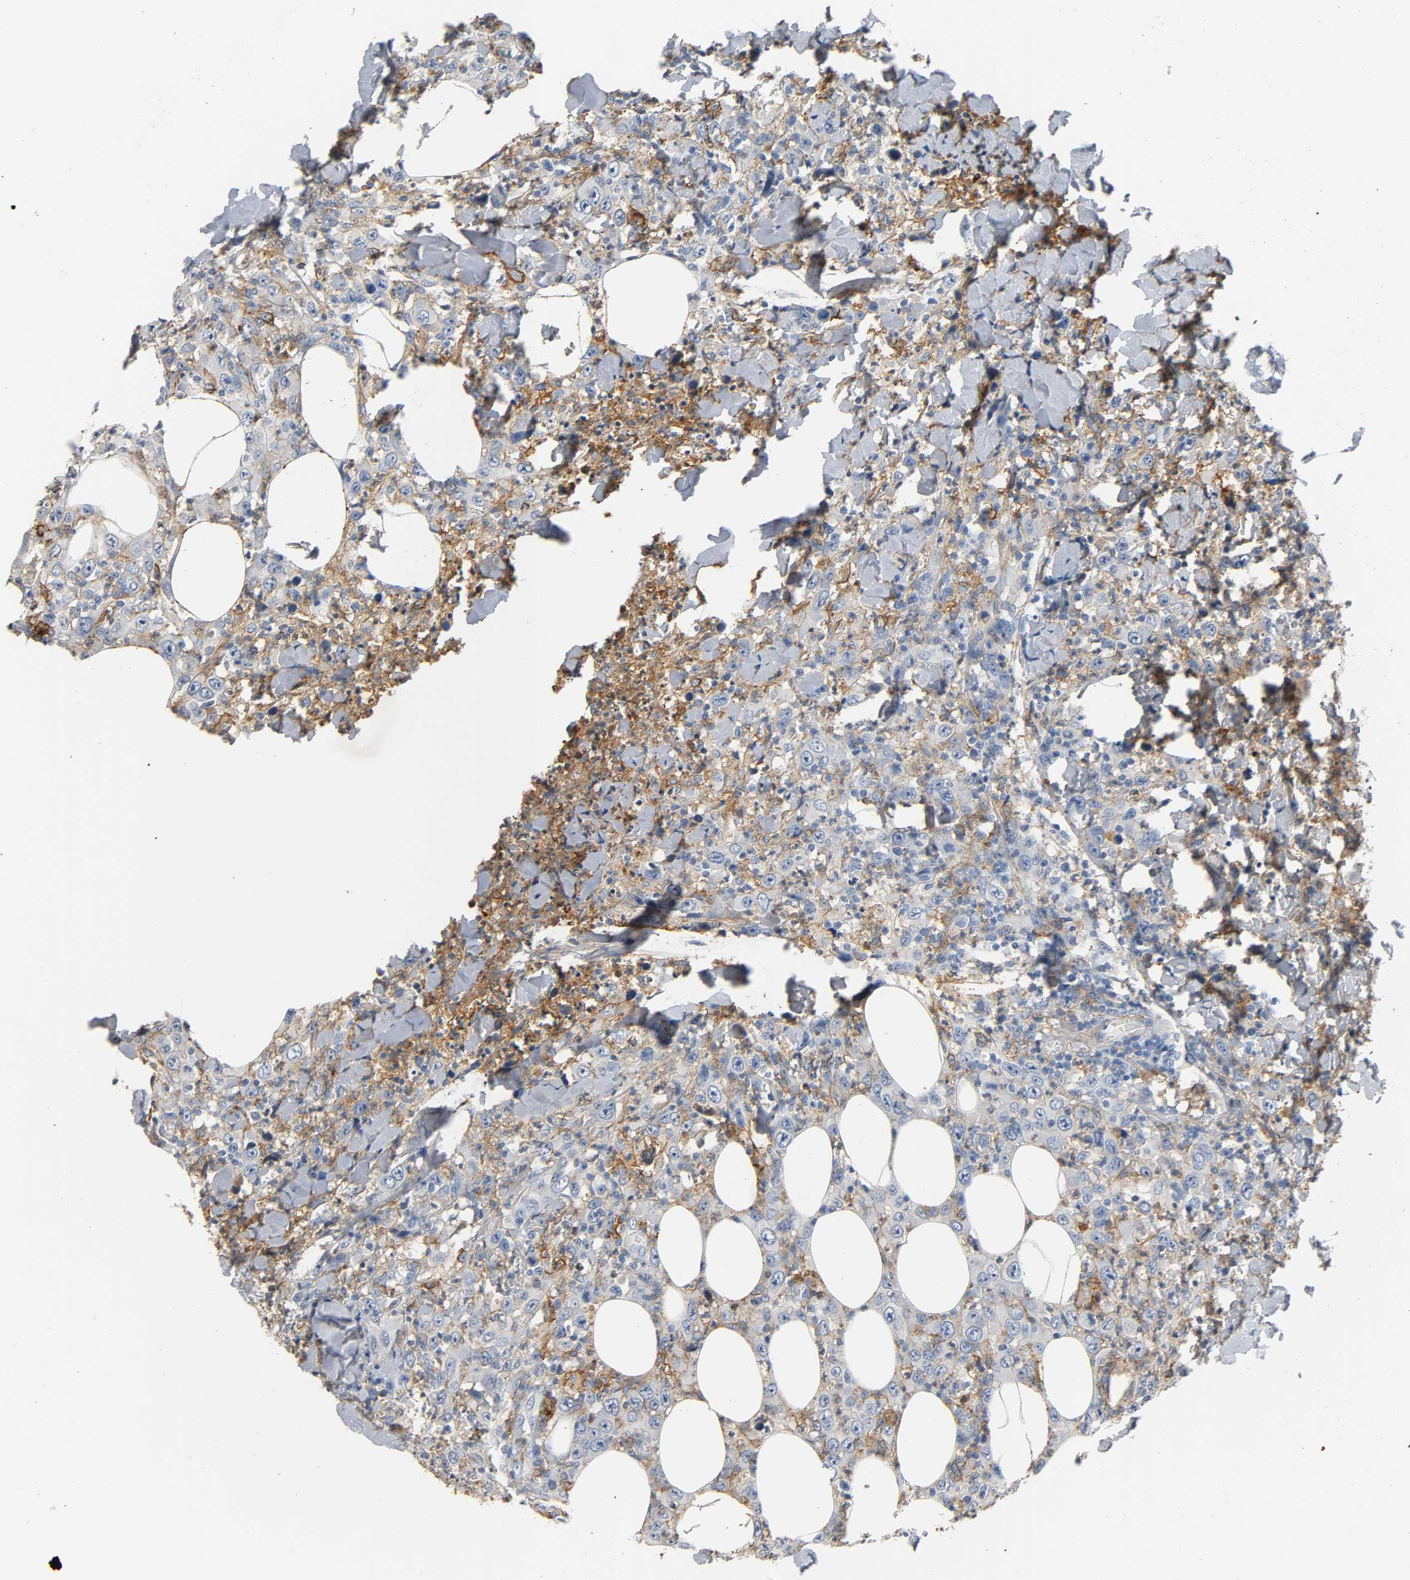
{"staining": {"intensity": "negative", "quantity": "none", "location": "none"}, "tissue": "thyroid cancer", "cell_type": "Tumor cells", "image_type": "cancer", "snomed": [{"axis": "morphology", "description": "Carcinoma, NOS"}, {"axis": "topography", "description": "Thyroid gland"}], "caption": "The IHC histopathology image has no significant staining in tumor cells of thyroid cancer tissue. (Immunohistochemistry, brightfield microscopy, high magnification).", "gene": "ANPEP", "patient": {"sex": "female", "age": 77}}